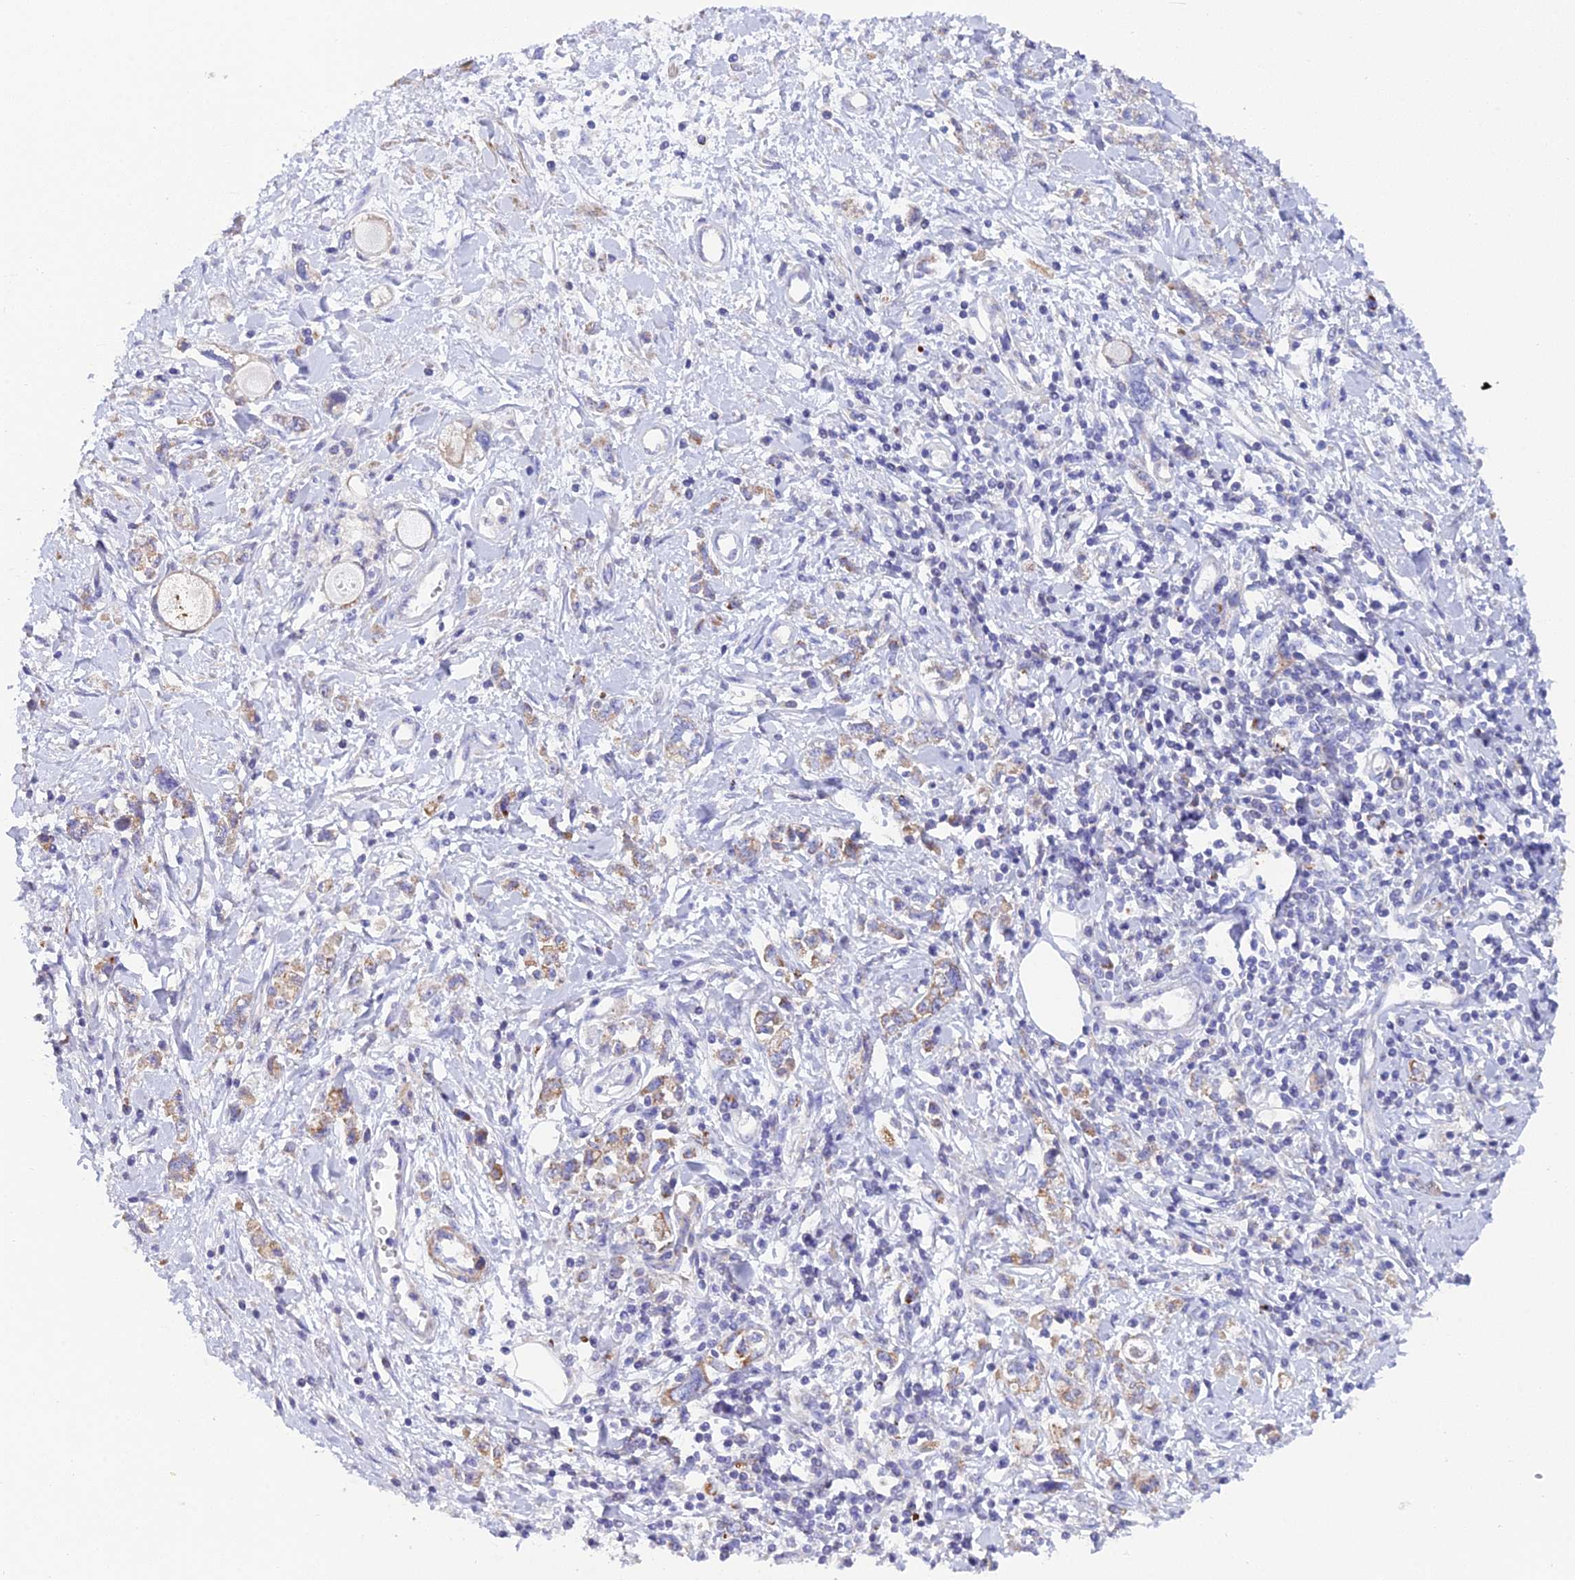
{"staining": {"intensity": "moderate", "quantity": "25%-75%", "location": "cytoplasmic/membranous"}, "tissue": "stomach cancer", "cell_type": "Tumor cells", "image_type": "cancer", "snomed": [{"axis": "morphology", "description": "Adenocarcinoma, NOS"}, {"axis": "topography", "description": "Stomach"}], "caption": "Human stomach adenocarcinoma stained with a brown dye exhibits moderate cytoplasmic/membranous positive positivity in about 25%-75% of tumor cells.", "gene": "CSPG4", "patient": {"sex": "female", "age": 76}}